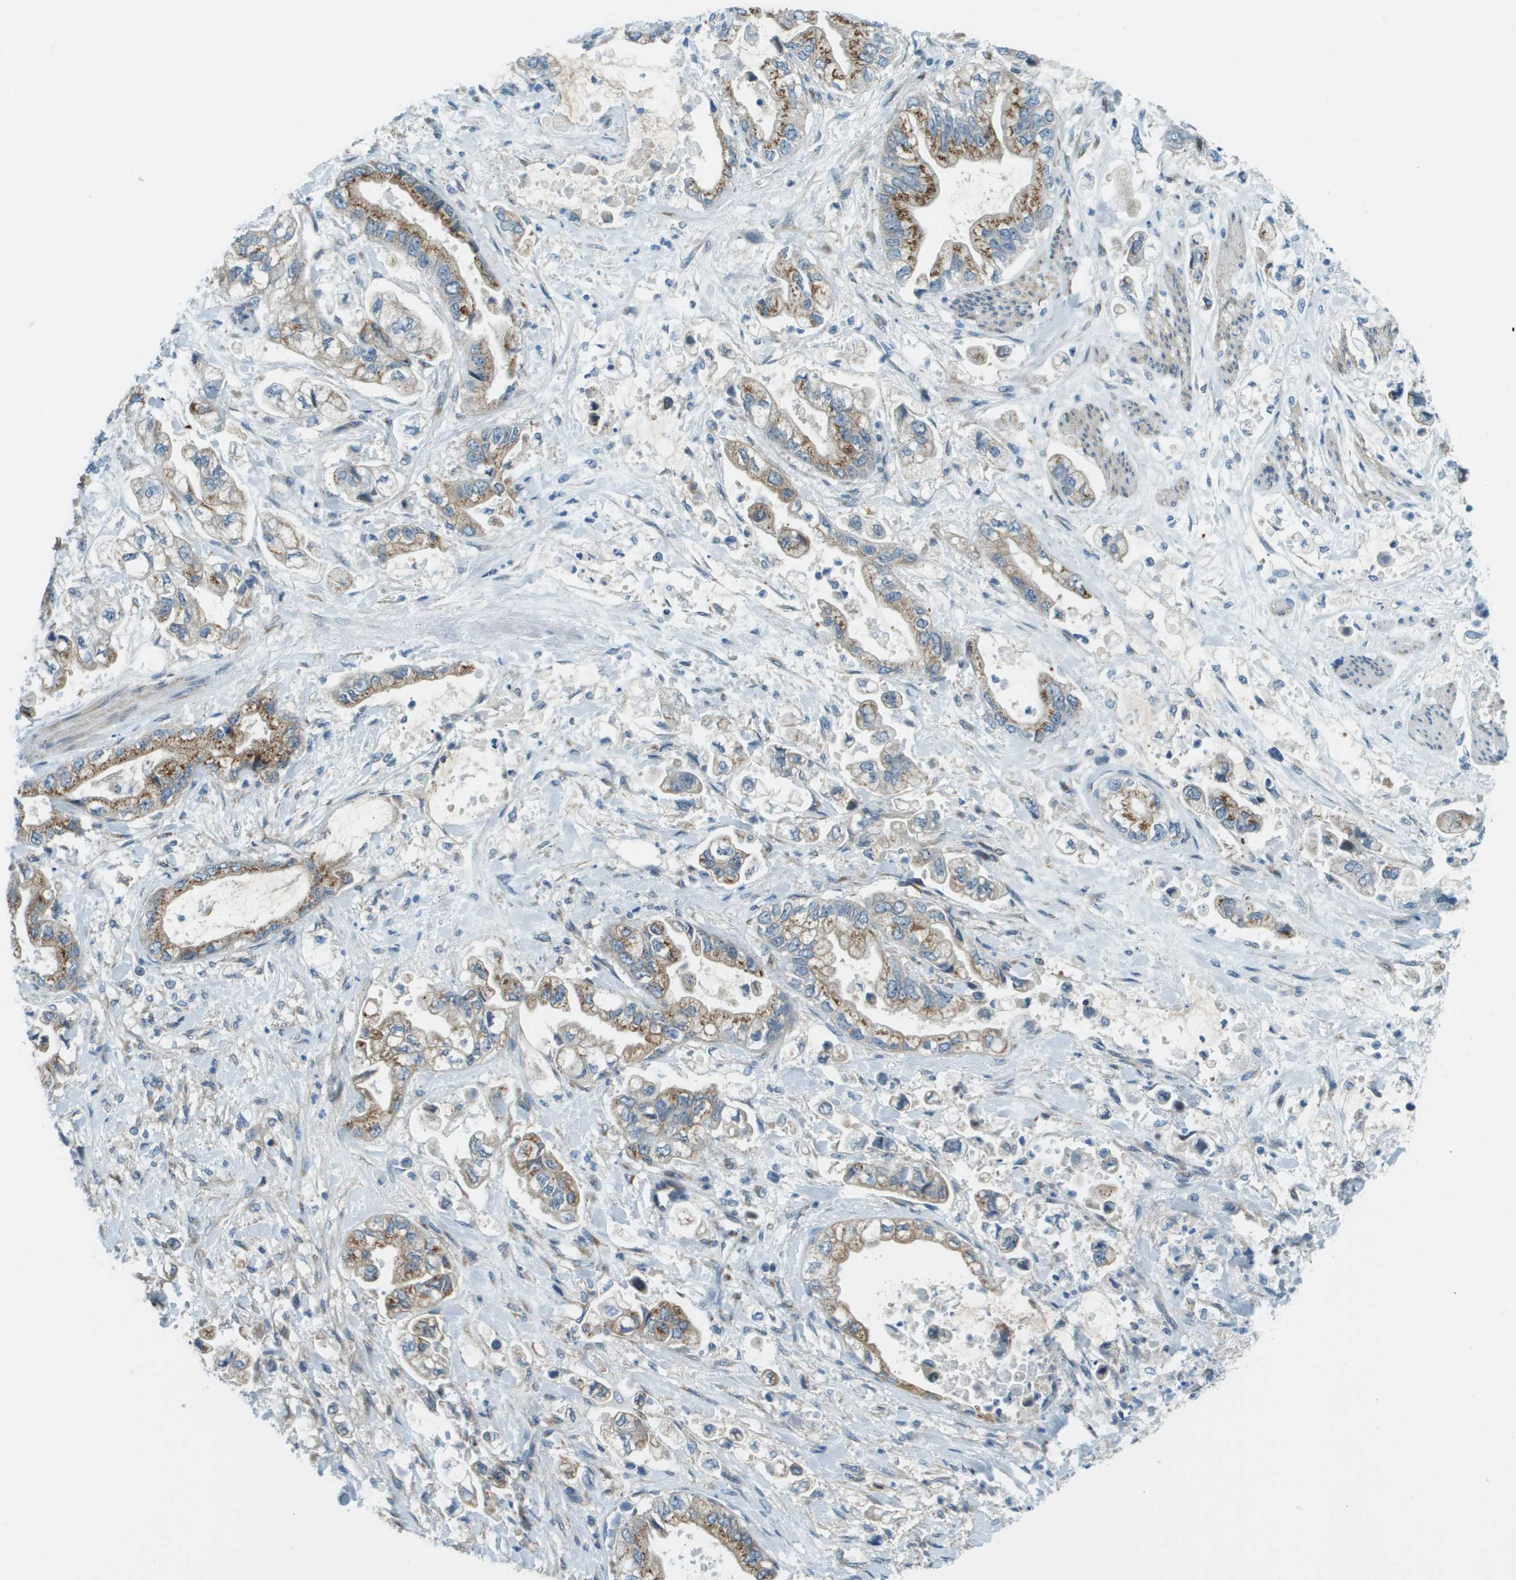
{"staining": {"intensity": "moderate", "quantity": ">75%", "location": "cytoplasmic/membranous"}, "tissue": "stomach cancer", "cell_type": "Tumor cells", "image_type": "cancer", "snomed": [{"axis": "morphology", "description": "Normal tissue, NOS"}, {"axis": "morphology", "description": "Adenocarcinoma, NOS"}, {"axis": "topography", "description": "Stomach"}], "caption": "DAB (3,3'-diaminobenzidine) immunohistochemical staining of human stomach cancer (adenocarcinoma) exhibits moderate cytoplasmic/membranous protein positivity in about >75% of tumor cells.", "gene": "ACBD3", "patient": {"sex": "male", "age": 62}}